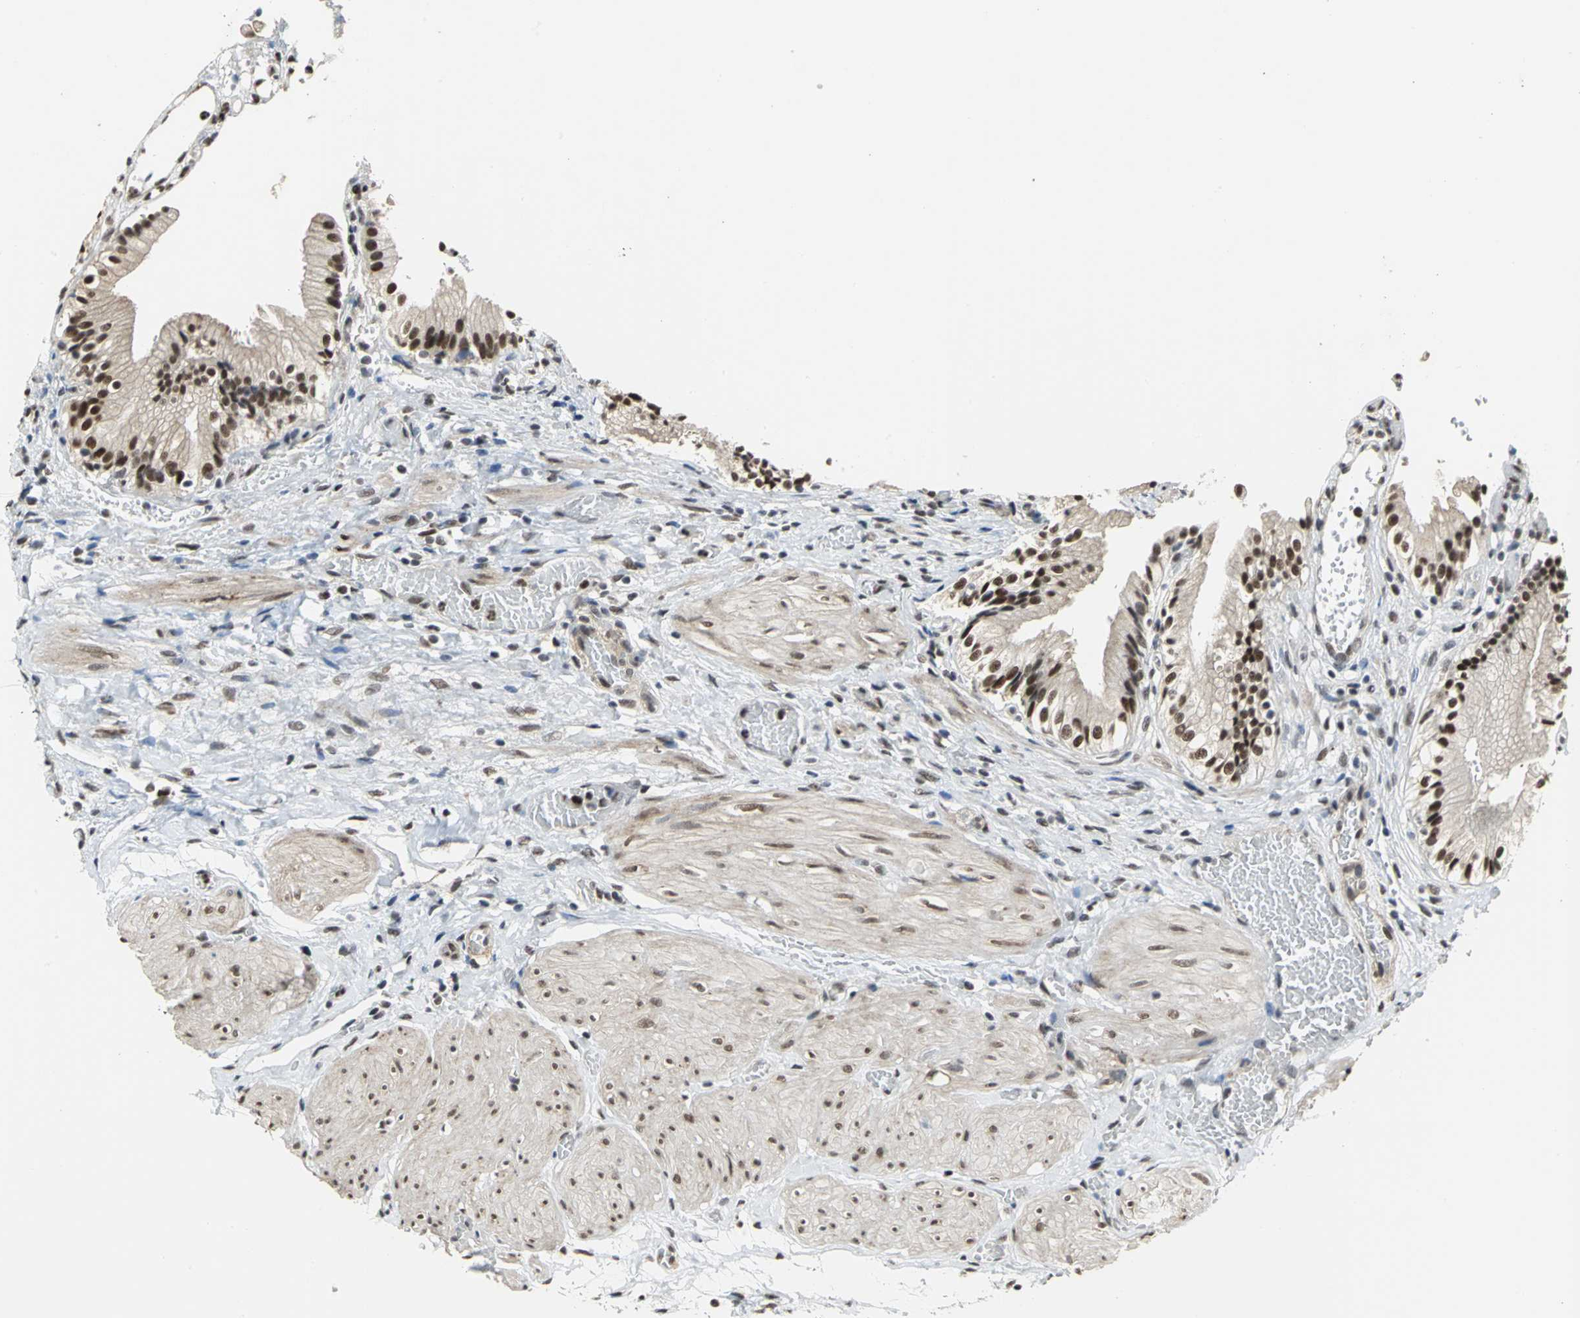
{"staining": {"intensity": "strong", "quantity": ">75%", "location": "nuclear"}, "tissue": "gallbladder", "cell_type": "Glandular cells", "image_type": "normal", "snomed": [{"axis": "morphology", "description": "Normal tissue, NOS"}, {"axis": "topography", "description": "Gallbladder"}], "caption": "A micrograph of gallbladder stained for a protein exhibits strong nuclear brown staining in glandular cells.", "gene": "CCDC88C", "patient": {"sex": "male", "age": 65}}